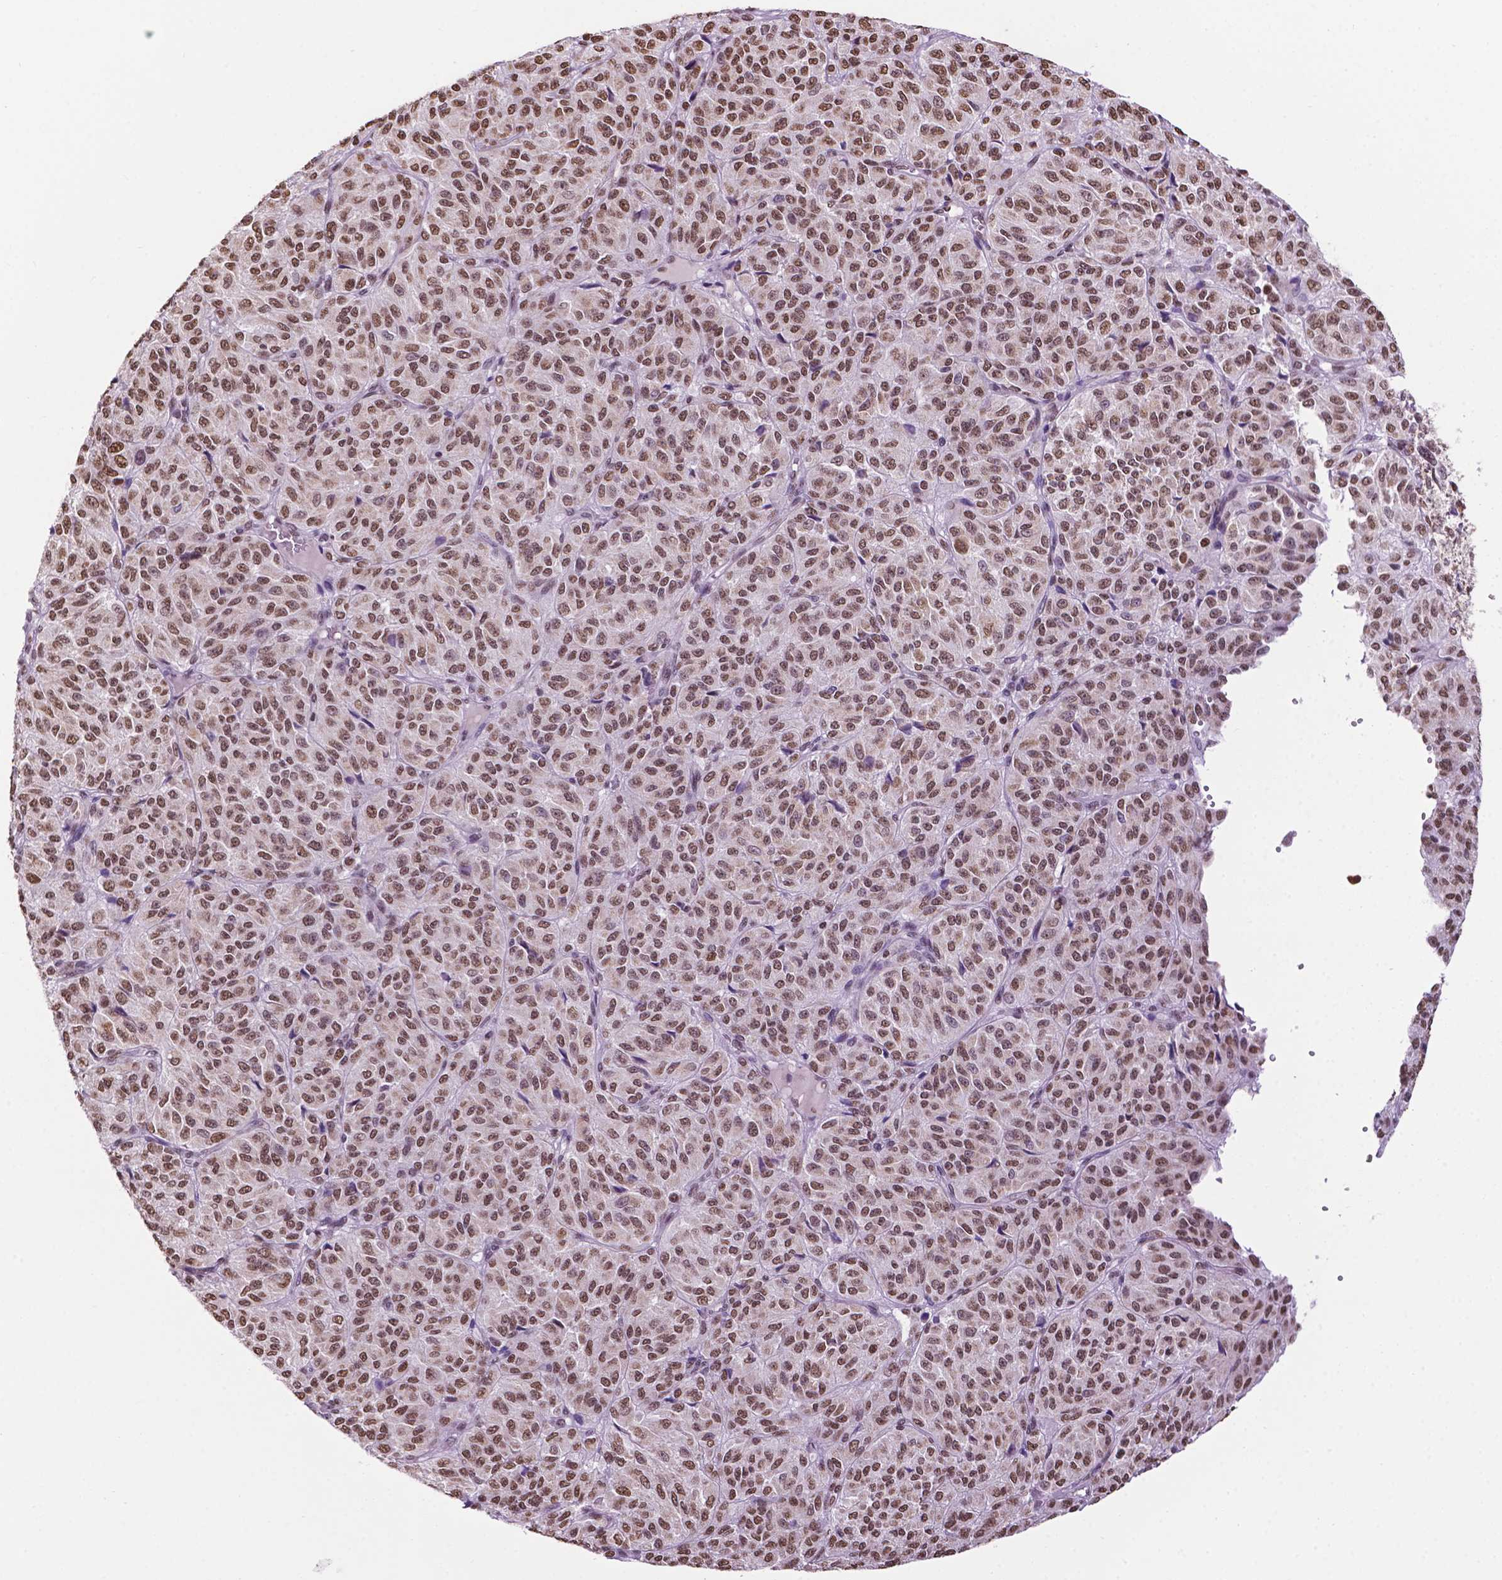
{"staining": {"intensity": "moderate", "quantity": ">75%", "location": "nuclear"}, "tissue": "melanoma", "cell_type": "Tumor cells", "image_type": "cancer", "snomed": [{"axis": "morphology", "description": "Malignant melanoma, Metastatic site"}, {"axis": "topography", "description": "Brain"}], "caption": "A high-resolution histopathology image shows IHC staining of malignant melanoma (metastatic site), which demonstrates moderate nuclear staining in about >75% of tumor cells.", "gene": "COL23A1", "patient": {"sex": "female", "age": 56}}